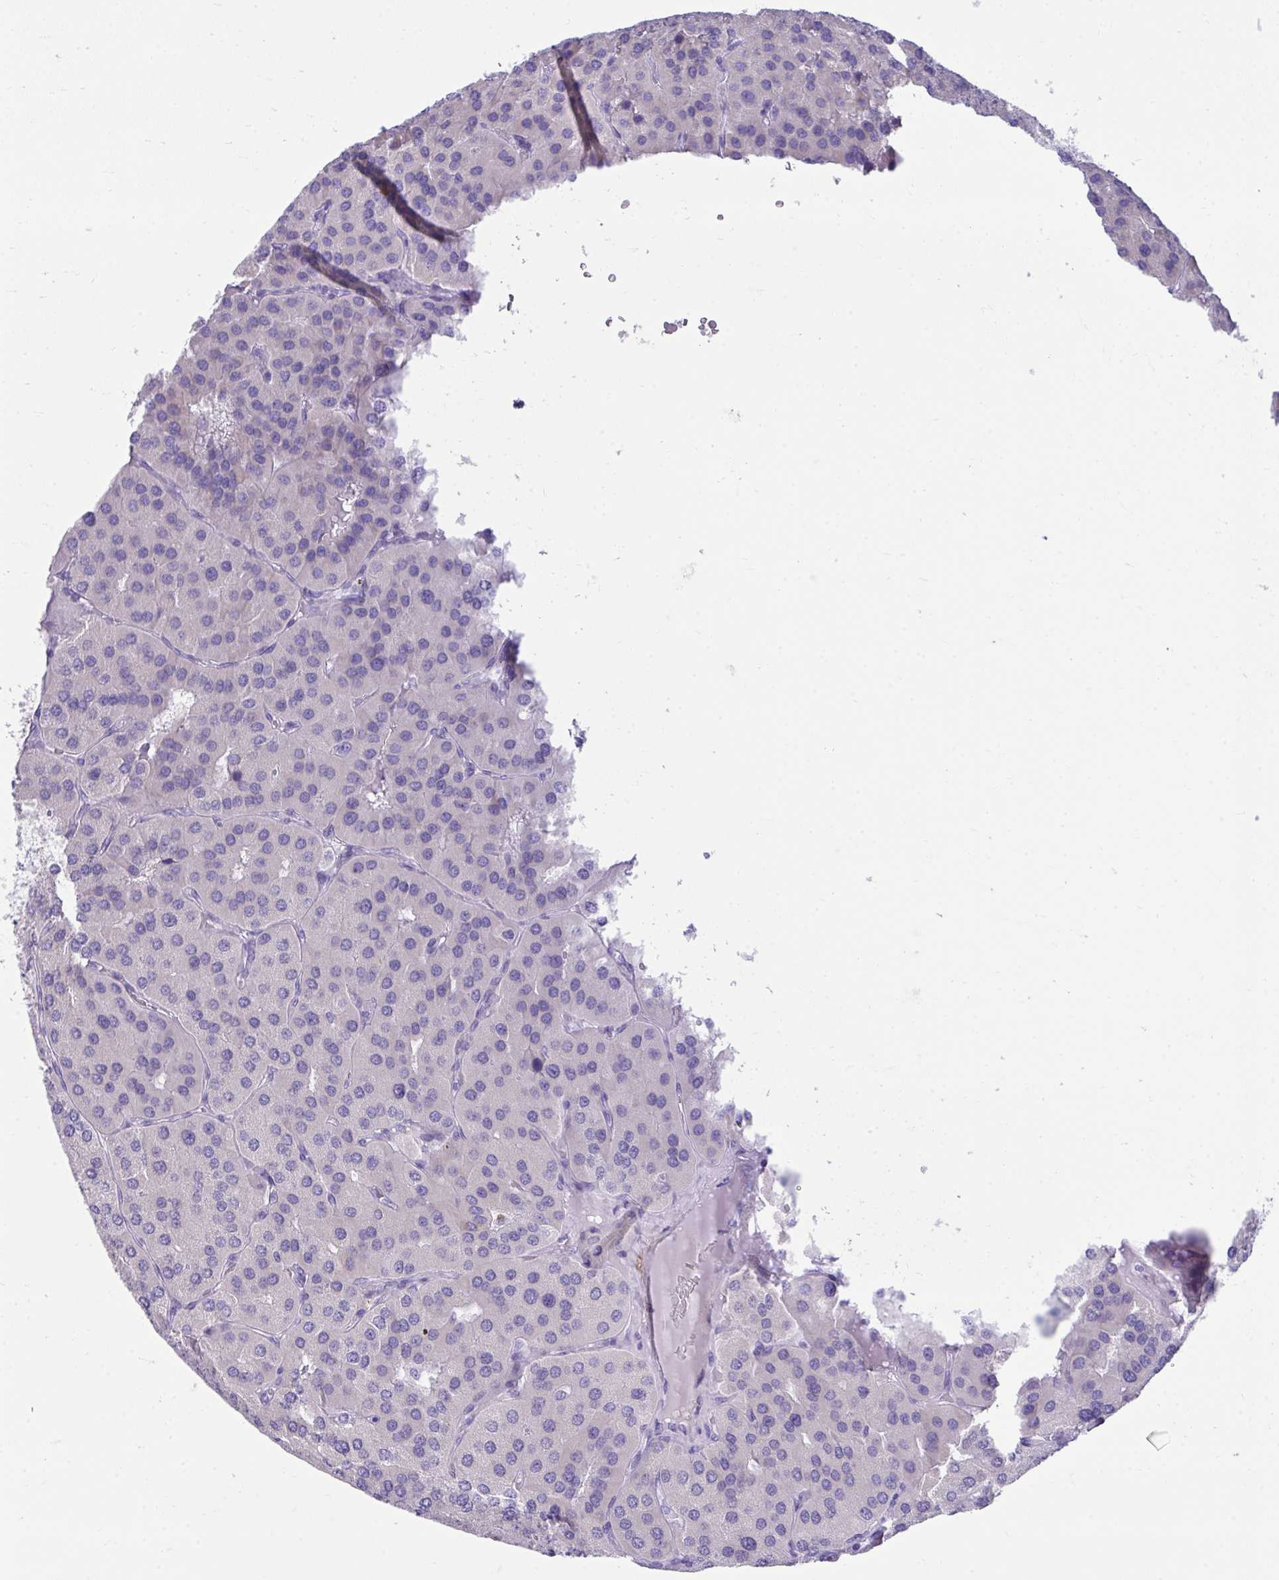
{"staining": {"intensity": "negative", "quantity": "none", "location": "none"}, "tissue": "parathyroid gland", "cell_type": "Glandular cells", "image_type": "normal", "snomed": [{"axis": "morphology", "description": "Normal tissue, NOS"}, {"axis": "morphology", "description": "Adenoma, NOS"}, {"axis": "topography", "description": "Parathyroid gland"}], "caption": "This is an IHC histopathology image of normal parathyroid gland. There is no positivity in glandular cells.", "gene": "AIG1", "patient": {"sex": "female", "age": 86}}